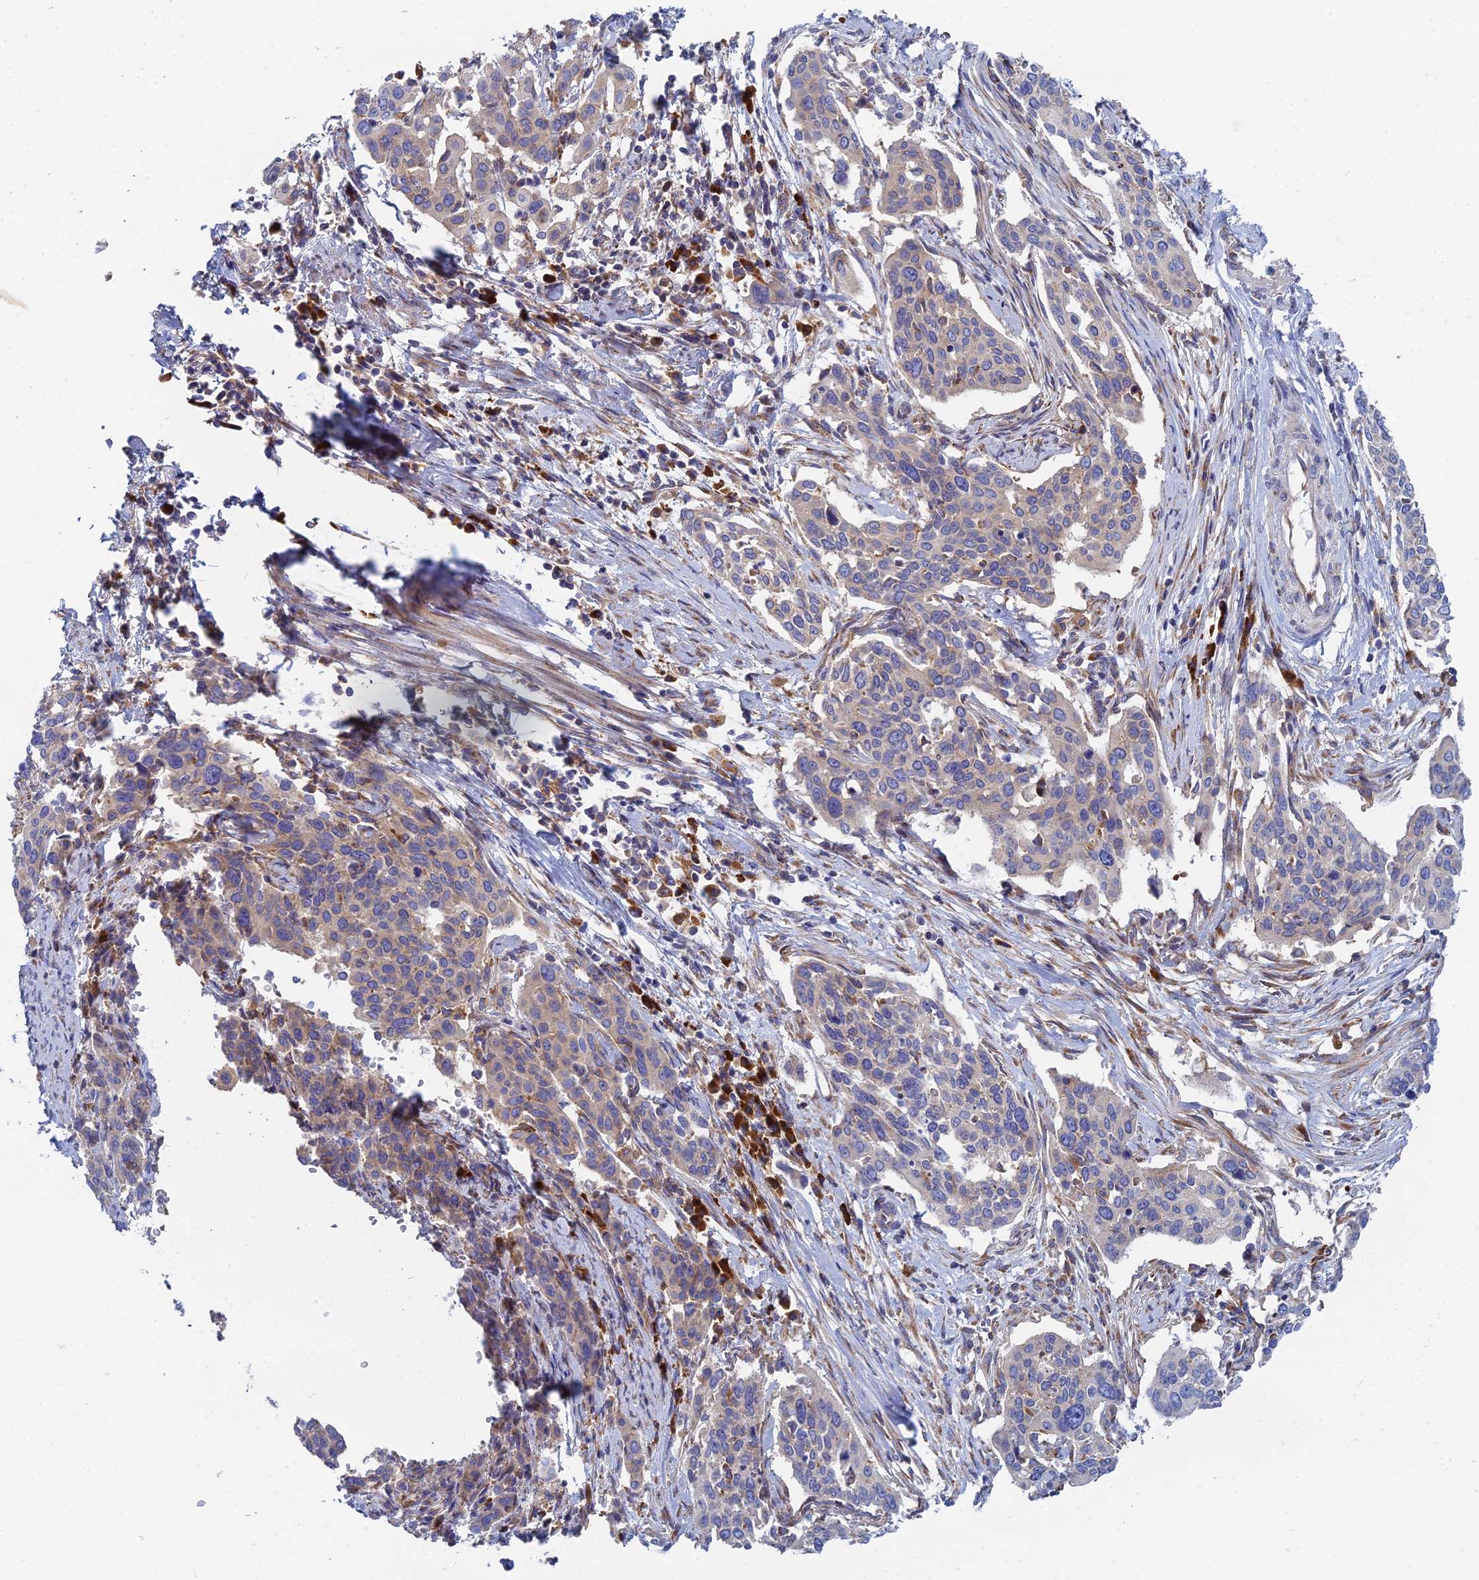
{"staining": {"intensity": "weak", "quantity": "<25%", "location": "cytoplasmic/membranous"}, "tissue": "cervical cancer", "cell_type": "Tumor cells", "image_type": "cancer", "snomed": [{"axis": "morphology", "description": "Squamous cell carcinoma, NOS"}, {"axis": "topography", "description": "Cervix"}], "caption": "An immunohistochemistry (IHC) image of squamous cell carcinoma (cervical) is shown. There is no staining in tumor cells of squamous cell carcinoma (cervical).", "gene": "CLCN3", "patient": {"sex": "female", "age": 44}}